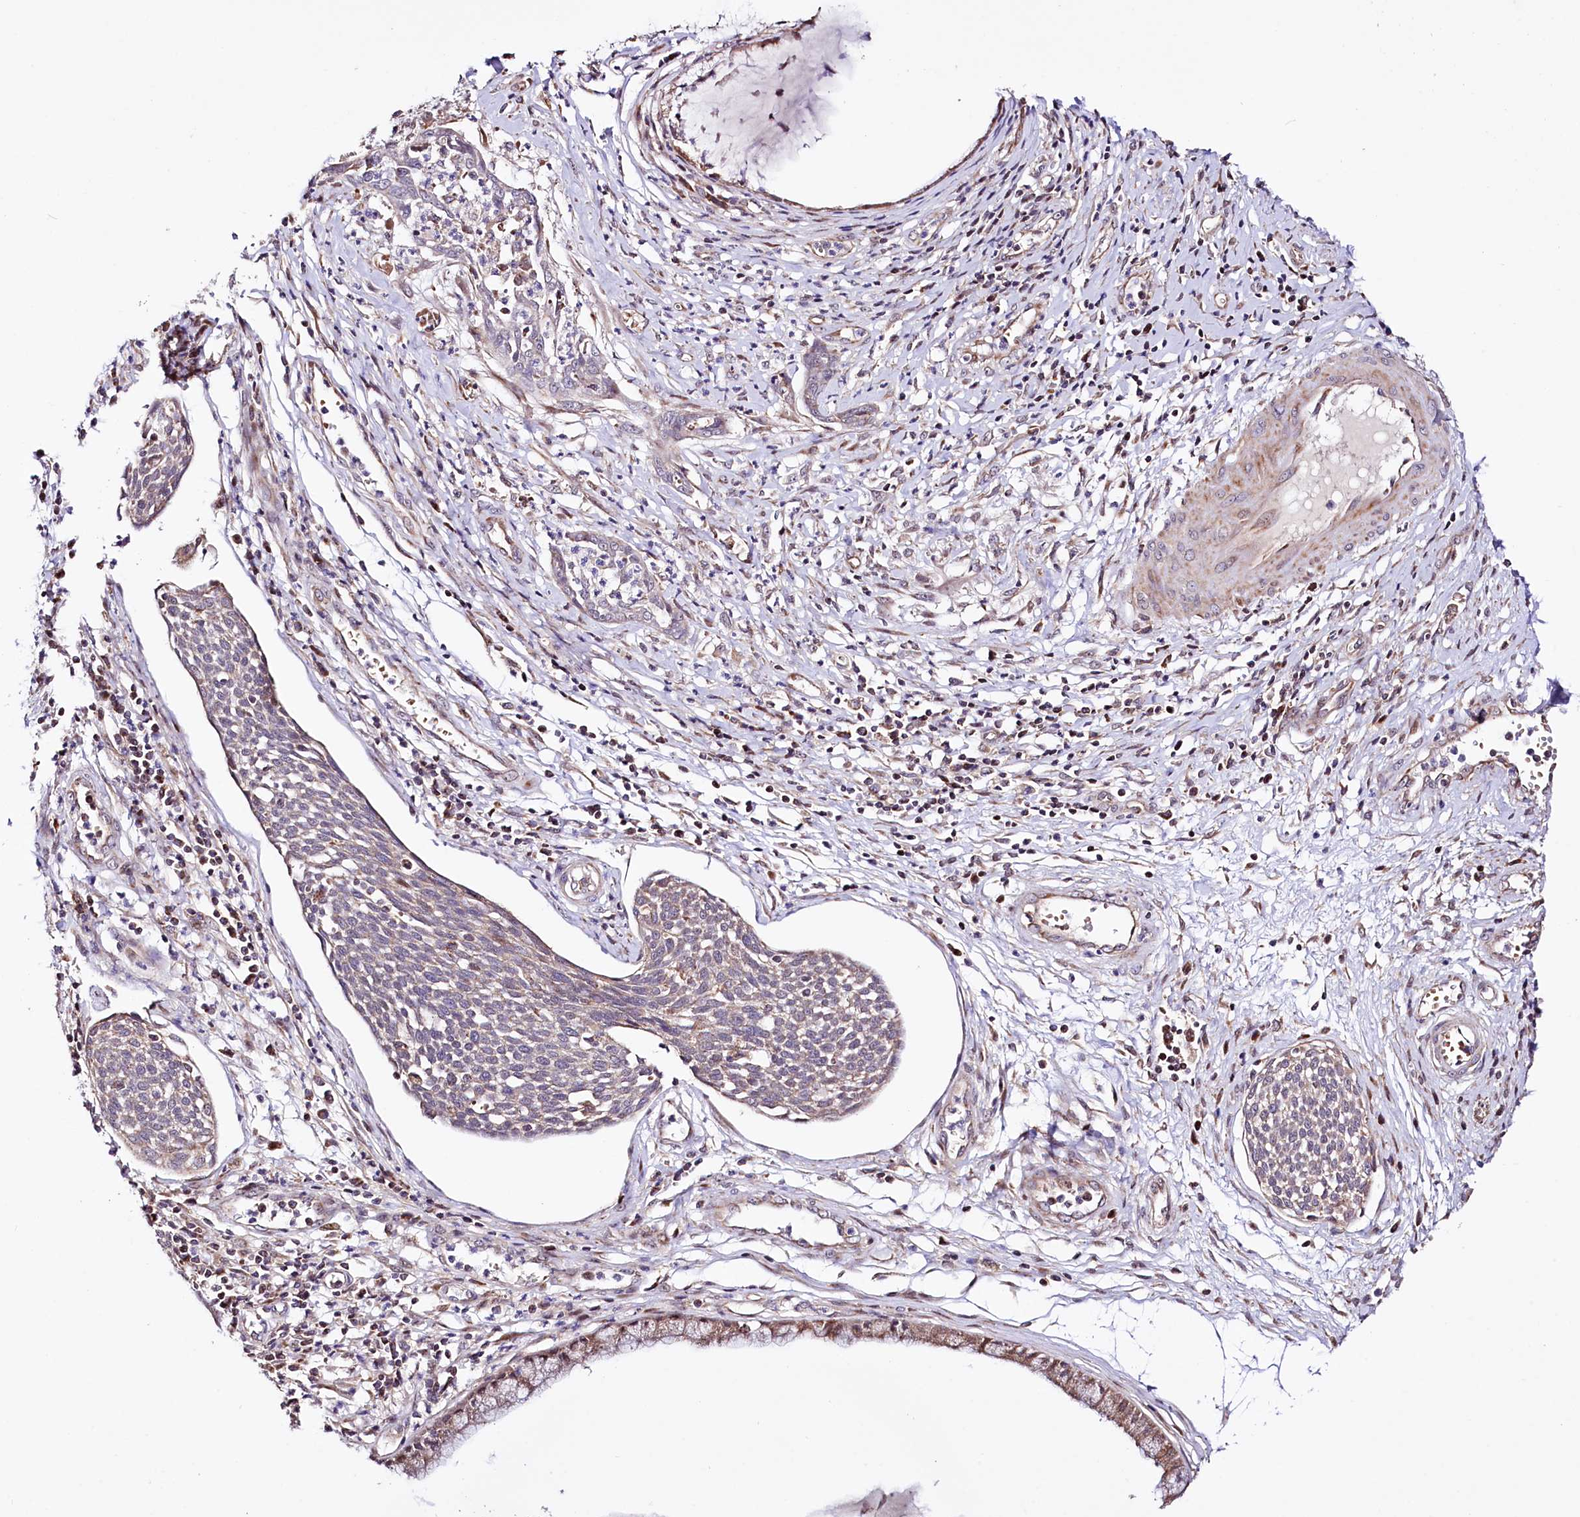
{"staining": {"intensity": "negative", "quantity": "none", "location": "none"}, "tissue": "cervical cancer", "cell_type": "Tumor cells", "image_type": "cancer", "snomed": [{"axis": "morphology", "description": "Squamous cell carcinoma, NOS"}, {"axis": "topography", "description": "Cervix"}], "caption": "There is no significant staining in tumor cells of squamous cell carcinoma (cervical). (DAB immunohistochemistry (IHC) visualized using brightfield microscopy, high magnification).", "gene": "ST7", "patient": {"sex": "female", "age": 34}}